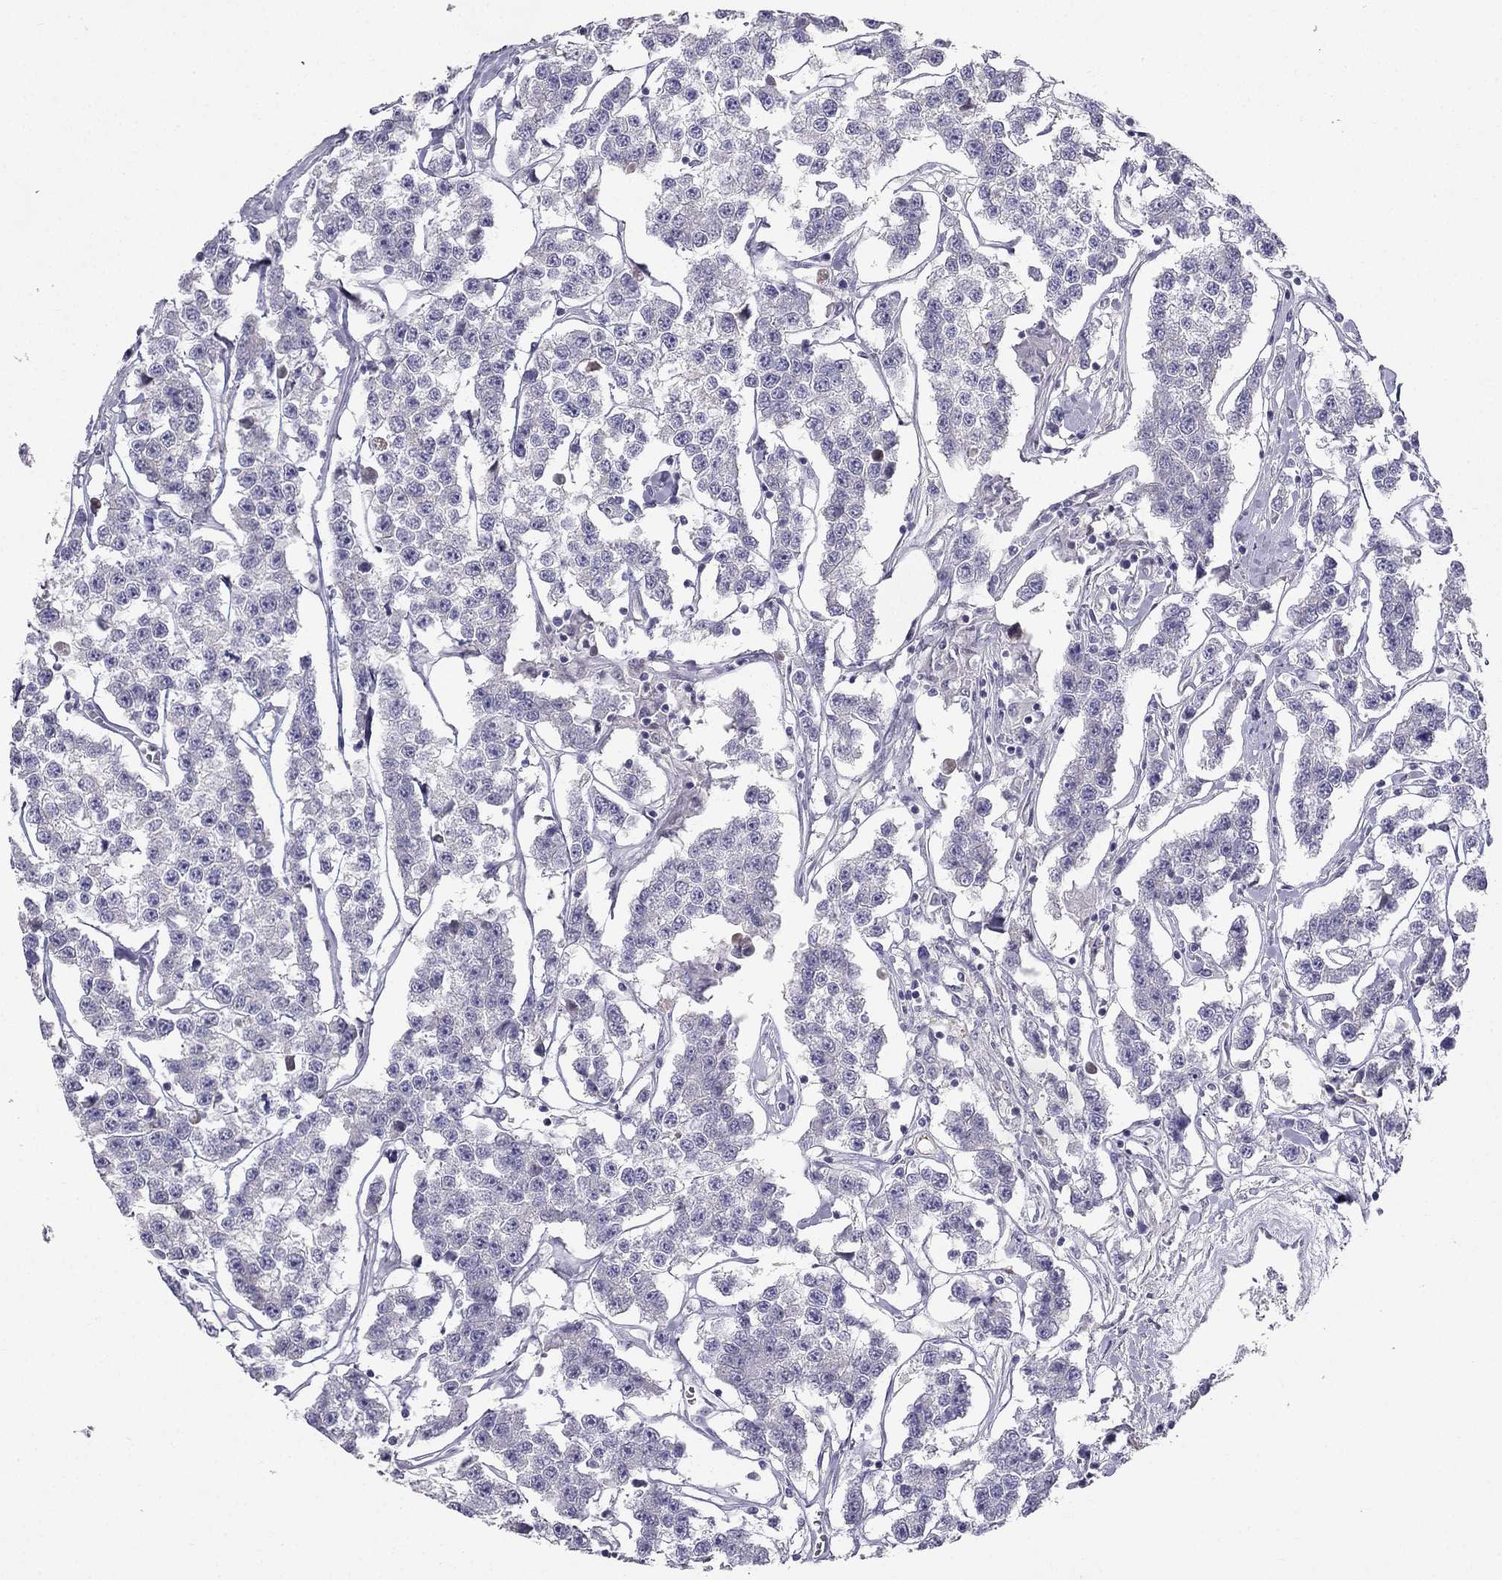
{"staining": {"intensity": "negative", "quantity": "none", "location": "none"}, "tissue": "testis cancer", "cell_type": "Tumor cells", "image_type": "cancer", "snomed": [{"axis": "morphology", "description": "Seminoma, NOS"}, {"axis": "topography", "description": "Testis"}], "caption": "High power microscopy histopathology image of an IHC photomicrograph of testis cancer (seminoma), revealing no significant positivity in tumor cells.", "gene": "SYT5", "patient": {"sex": "male", "age": 59}}